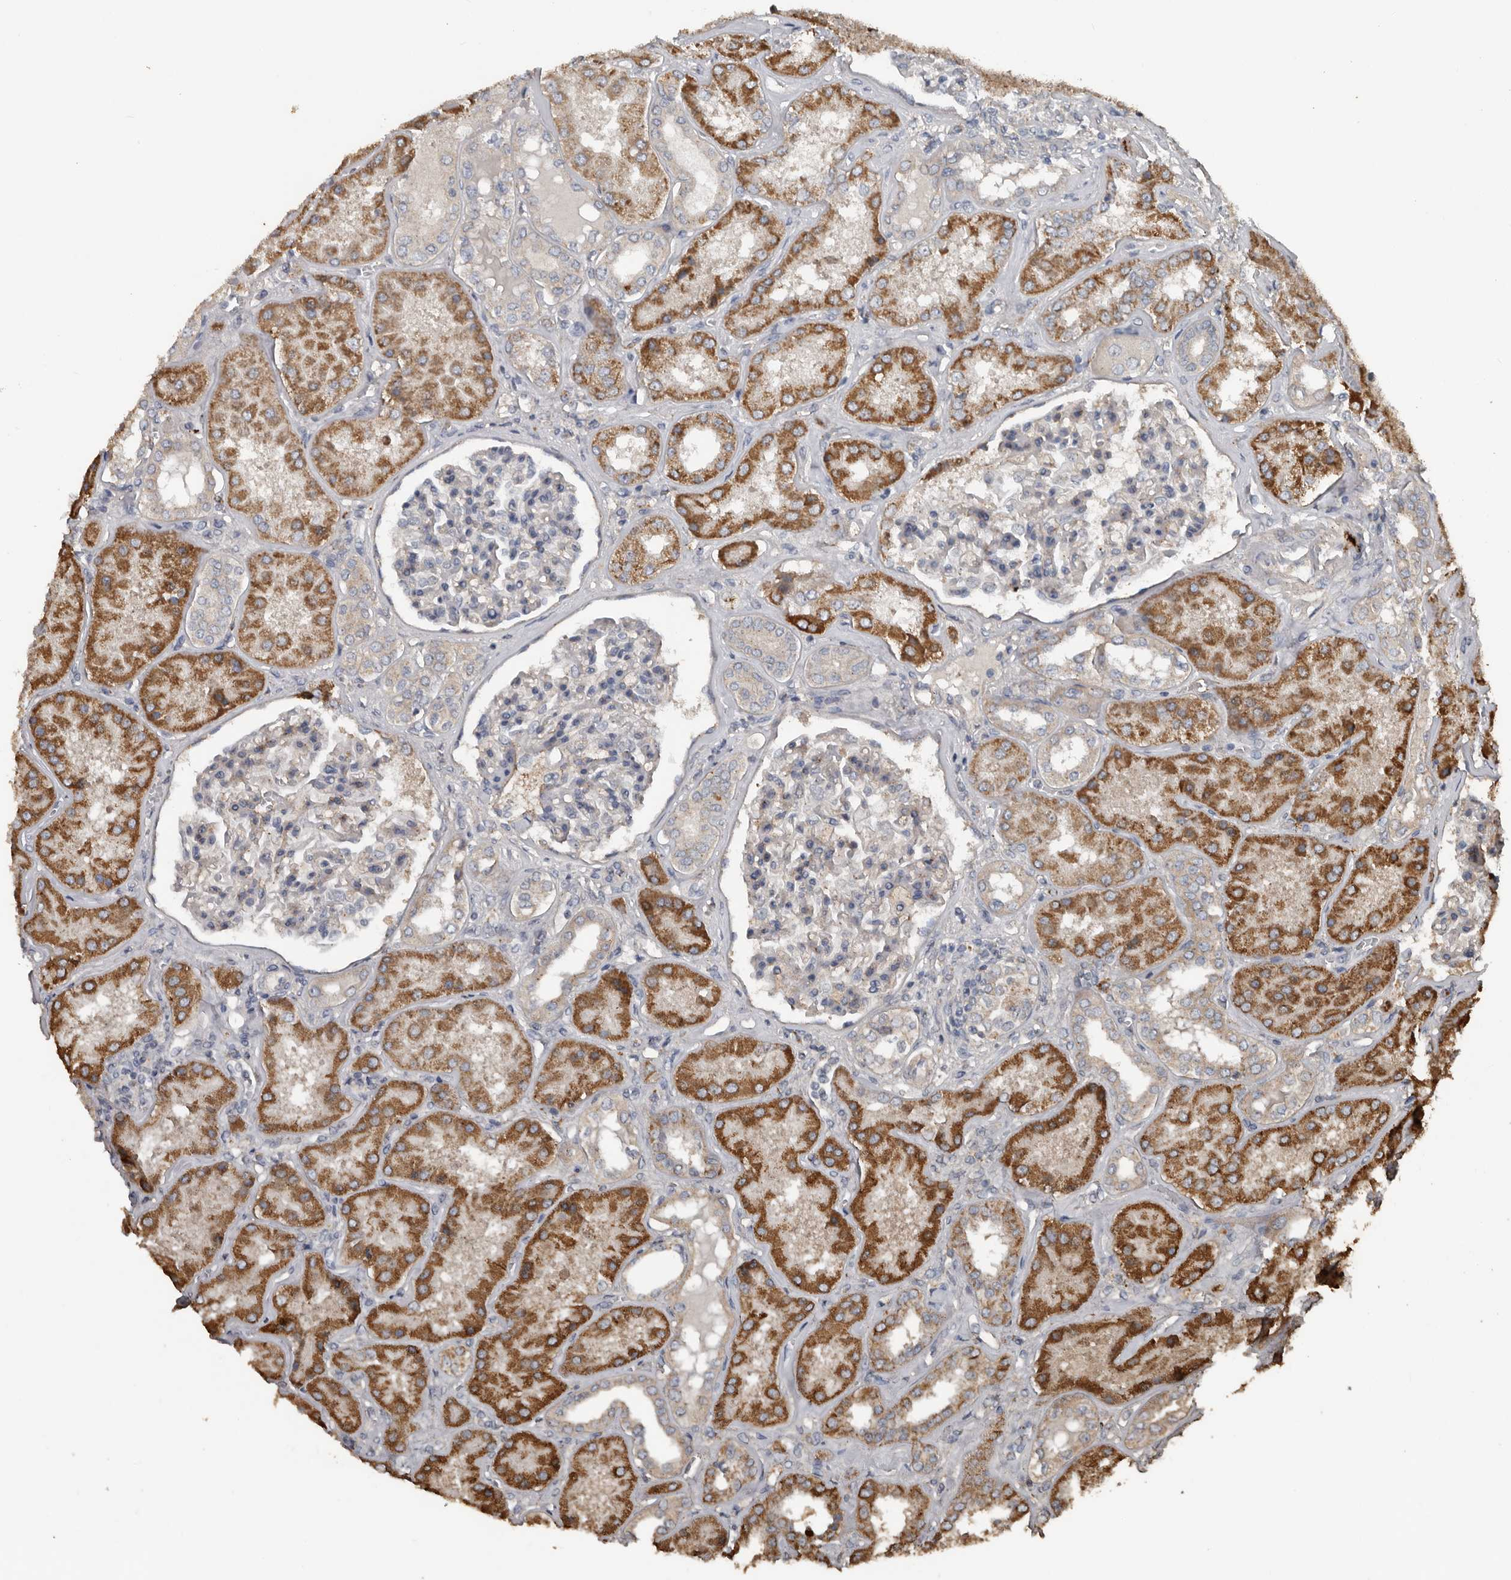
{"staining": {"intensity": "negative", "quantity": "none", "location": "none"}, "tissue": "kidney", "cell_type": "Cells in glomeruli", "image_type": "normal", "snomed": [{"axis": "morphology", "description": "Normal tissue, NOS"}, {"axis": "topography", "description": "Kidney"}], "caption": "Protein analysis of benign kidney displays no significant expression in cells in glomeruli.", "gene": "HYAL4", "patient": {"sex": "female", "age": 56}}